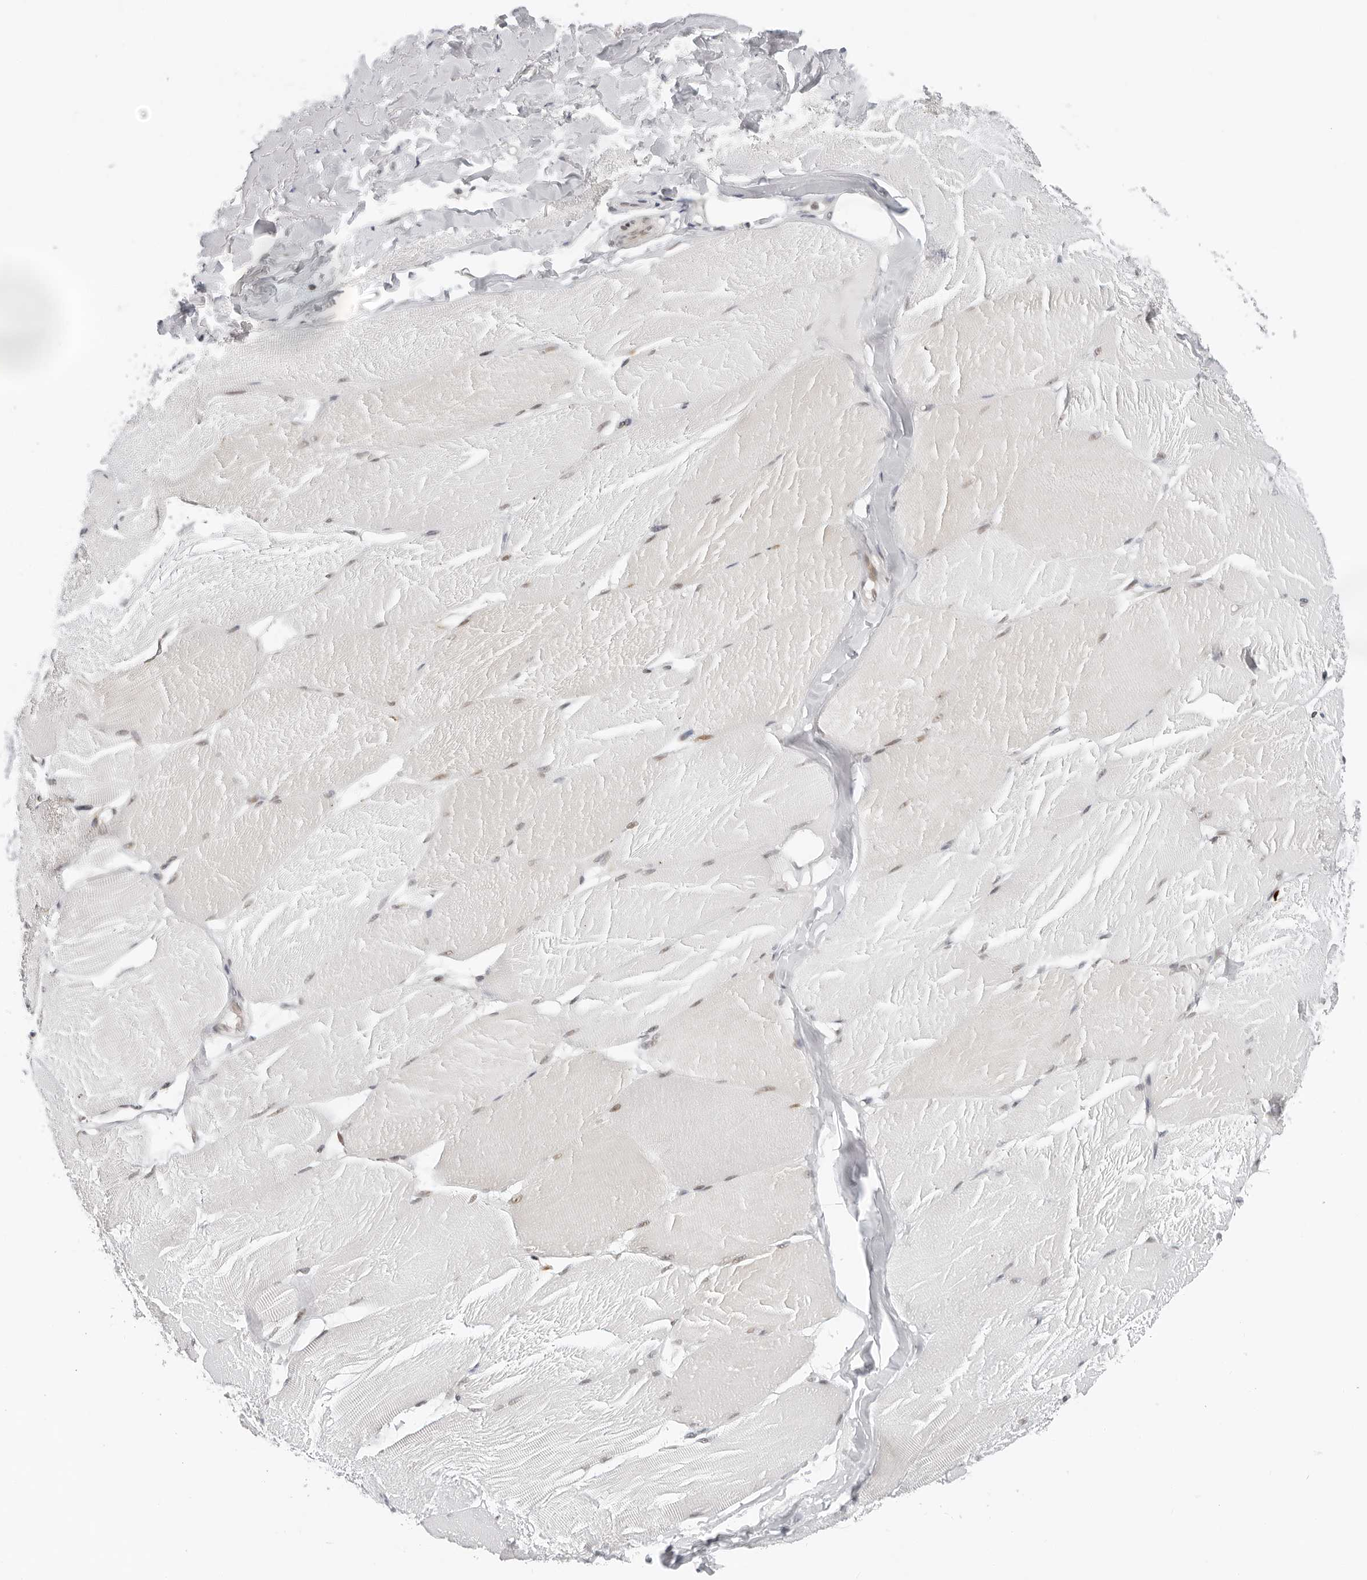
{"staining": {"intensity": "moderate", "quantity": "<25%", "location": "nuclear"}, "tissue": "skeletal muscle", "cell_type": "Myocytes", "image_type": "normal", "snomed": [{"axis": "morphology", "description": "Normal tissue, NOS"}, {"axis": "topography", "description": "Skin"}, {"axis": "topography", "description": "Skeletal muscle"}], "caption": "Myocytes exhibit low levels of moderate nuclear expression in about <25% of cells in normal skeletal muscle. Using DAB (brown) and hematoxylin (blue) stains, captured at high magnification using brightfield microscopy.", "gene": "TOX4", "patient": {"sex": "male", "age": 83}}